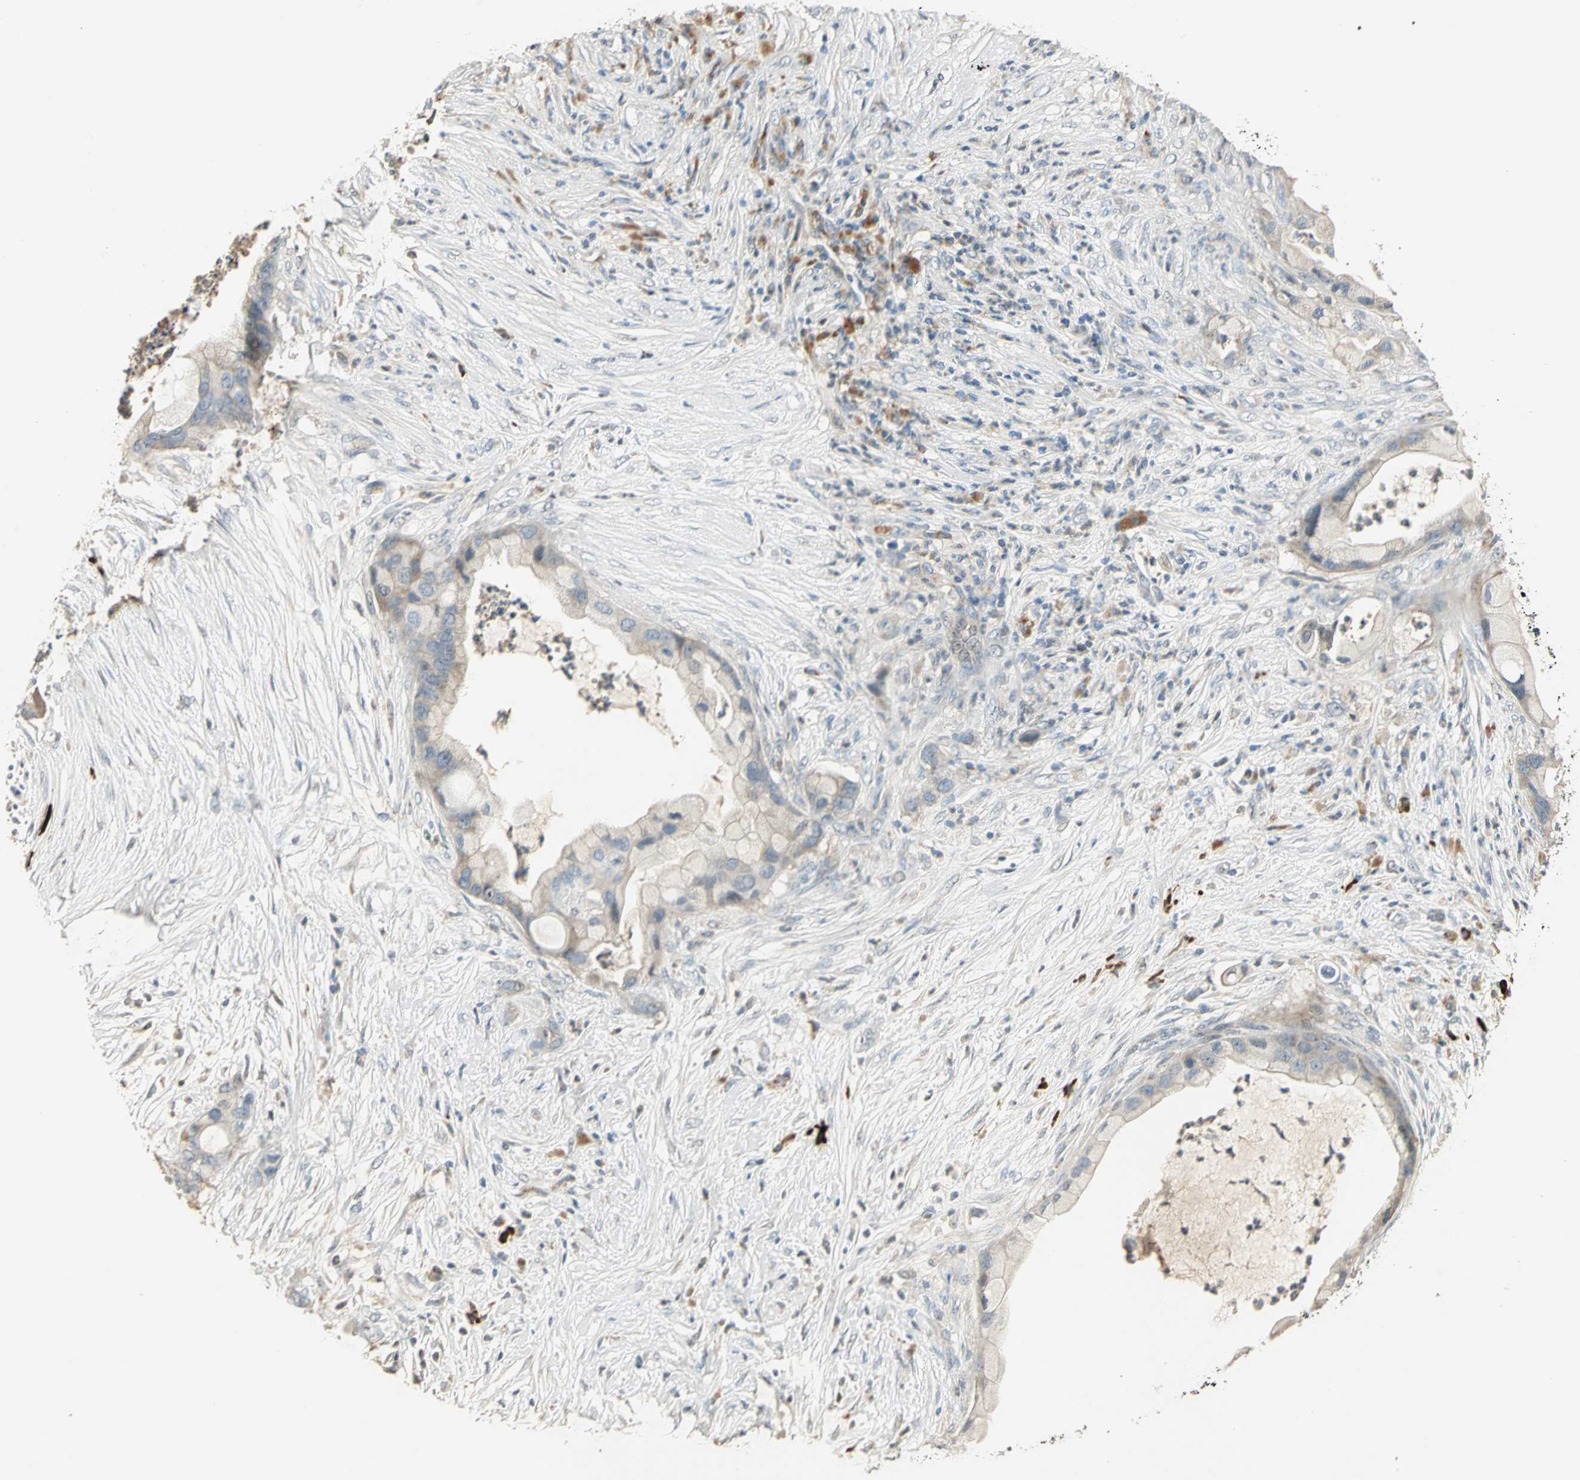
{"staining": {"intensity": "weak", "quantity": "<25%", "location": "cytoplasmic/membranous"}, "tissue": "pancreatic cancer", "cell_type": "Tumor cells", "image_type": "cancer", "snomed": [{"axis": "morphology", "description": "Adenocarcinoma, NOS"}, {"axis": "topography", "description": "Pancreas"}], "caption": "Tumor cells show no significant positivity in pancreatic cancer (adenocarcinoma).", "gene": "PROC", "patient": {"sex": "female", "age": 59}}